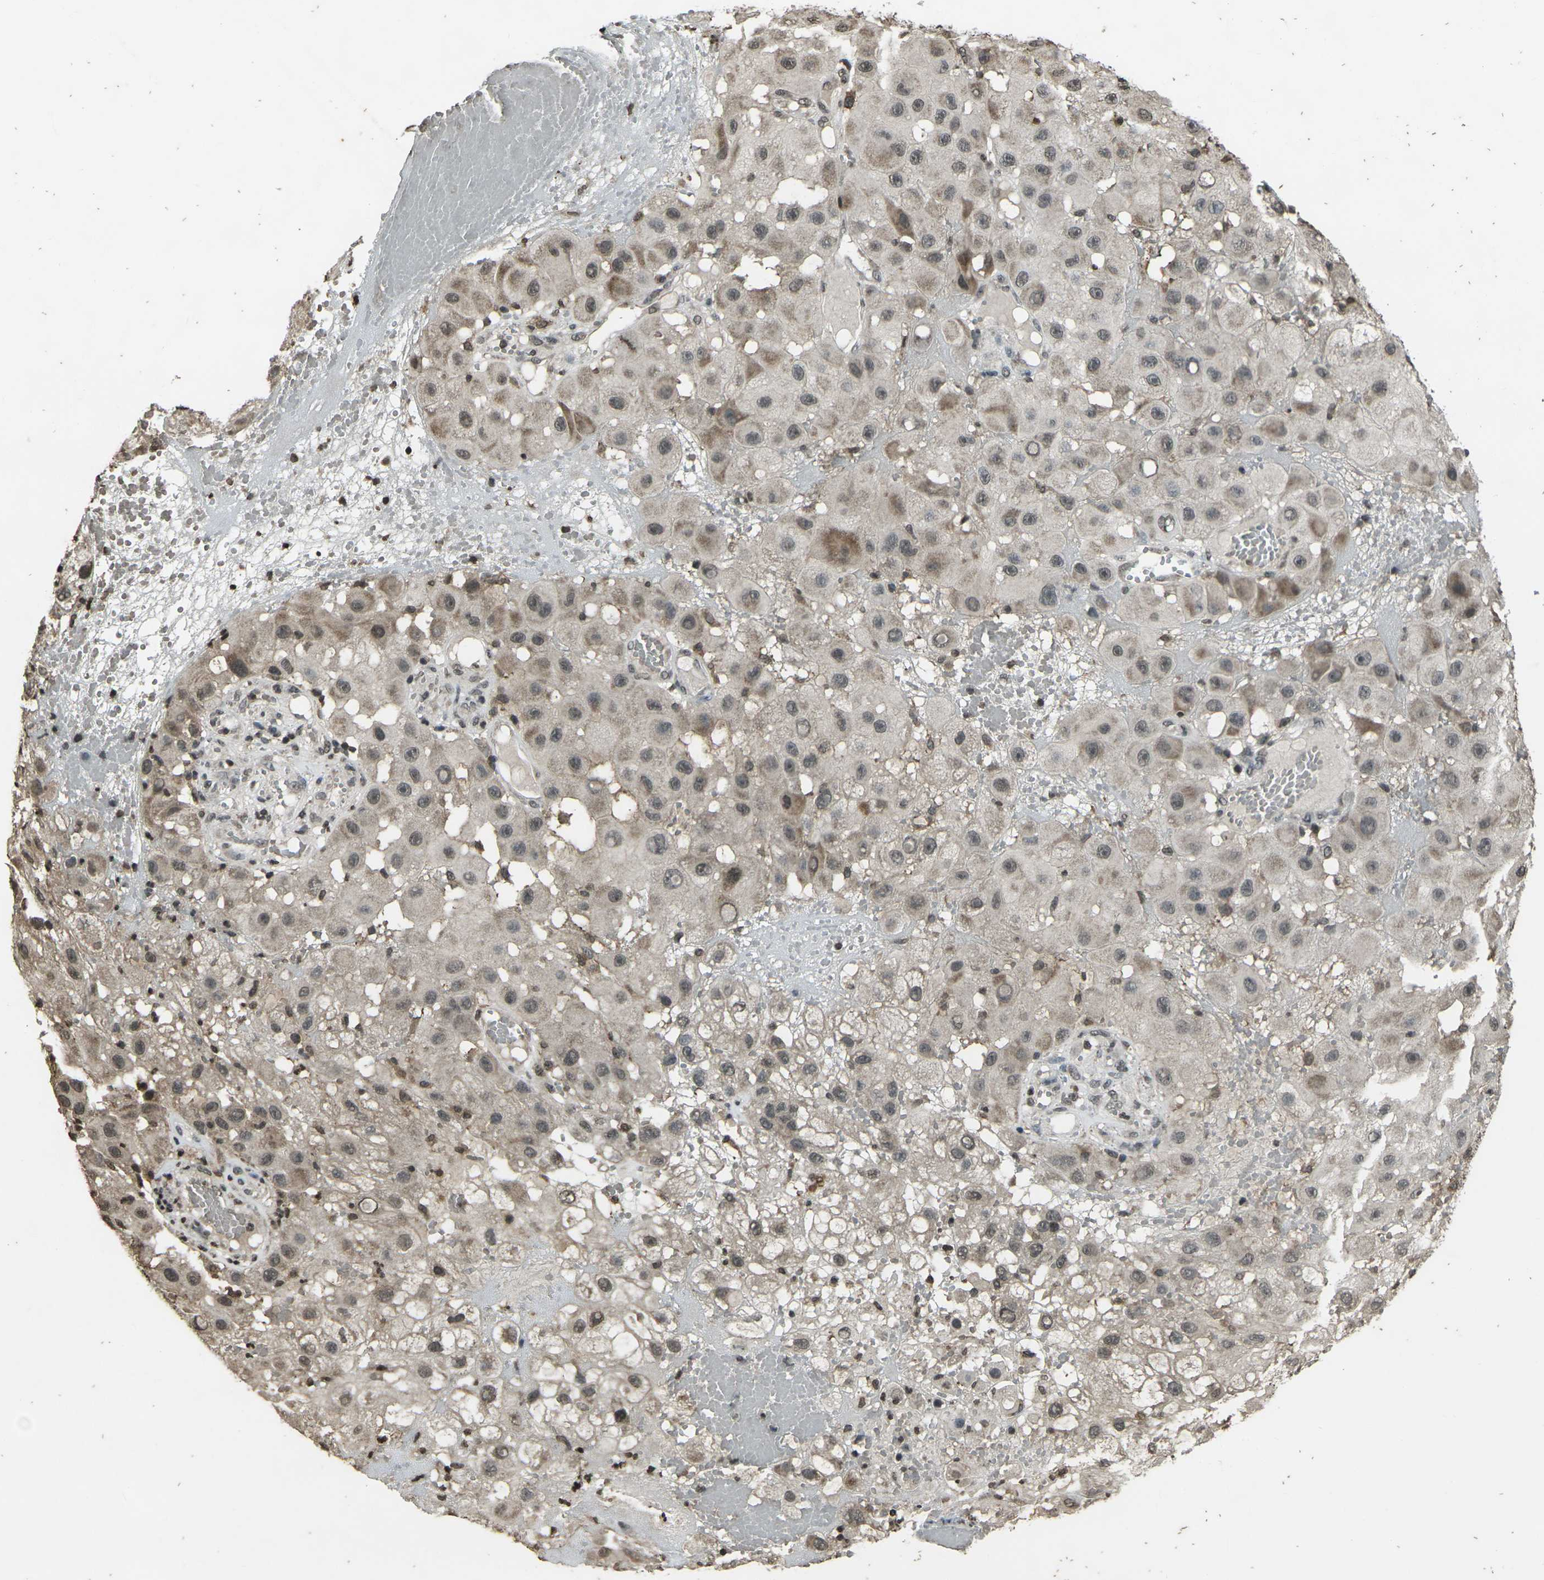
{"staining": {"intensity": "moderate", "quantity": "<25%", "location": "cytoplasmic/membranous"}, "tissue": "melanoma", "cell_type": "Tumor cells", "image_type": "cancer", "snomed": [{"axis": "morphology", "description": "Malignant melanoma, NOS"}, {"axis": "topography", "description": "Skin"}], "caption": "Melanoma stained for a protein (brown) demonstrates moderate cytoplasmic/membranous positive positivity in about <25% of tumor cells.", "gene": "PRPF8", "patient": {"sex": "female", "age": 81}}